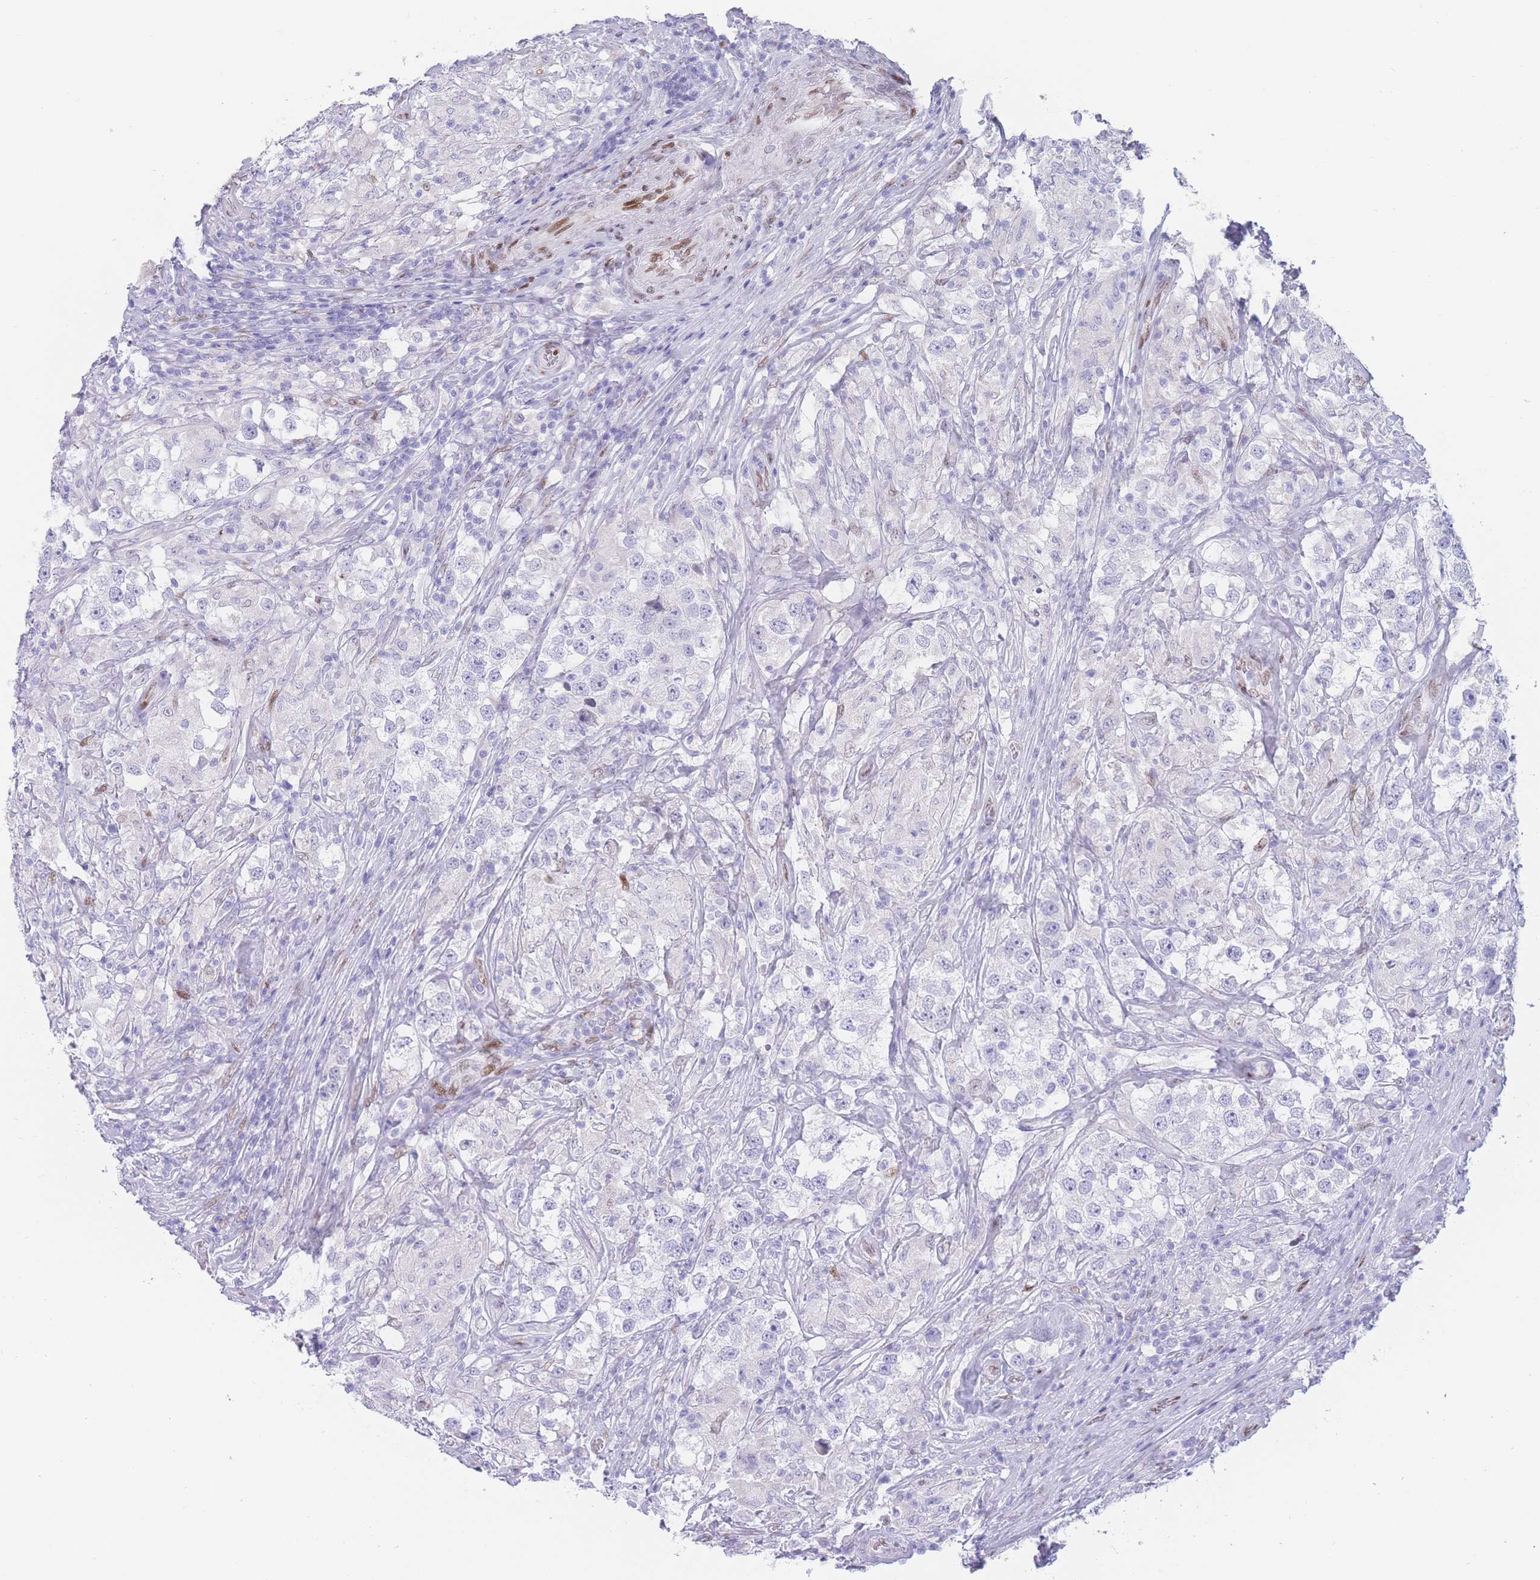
{"staining": {"intensity": "negative", "quantity": "none", "location": "none"}, "tissue": "testis cancer", "cell_type": "Tumor cells", "image_type": "cancer", "snomed": [{"axis": "morphology", "description": "Seminoma, NOS"}, {"axis": "topography", "description": "Testis"}], "caption": "An immunohistochemistry (IHC) histopathology image of testis seminoma is shown. There is no staining in tumor cells of testis seminoma.", "gene": "PSMB5", "patient": {"sex": "male", "age": 46}}